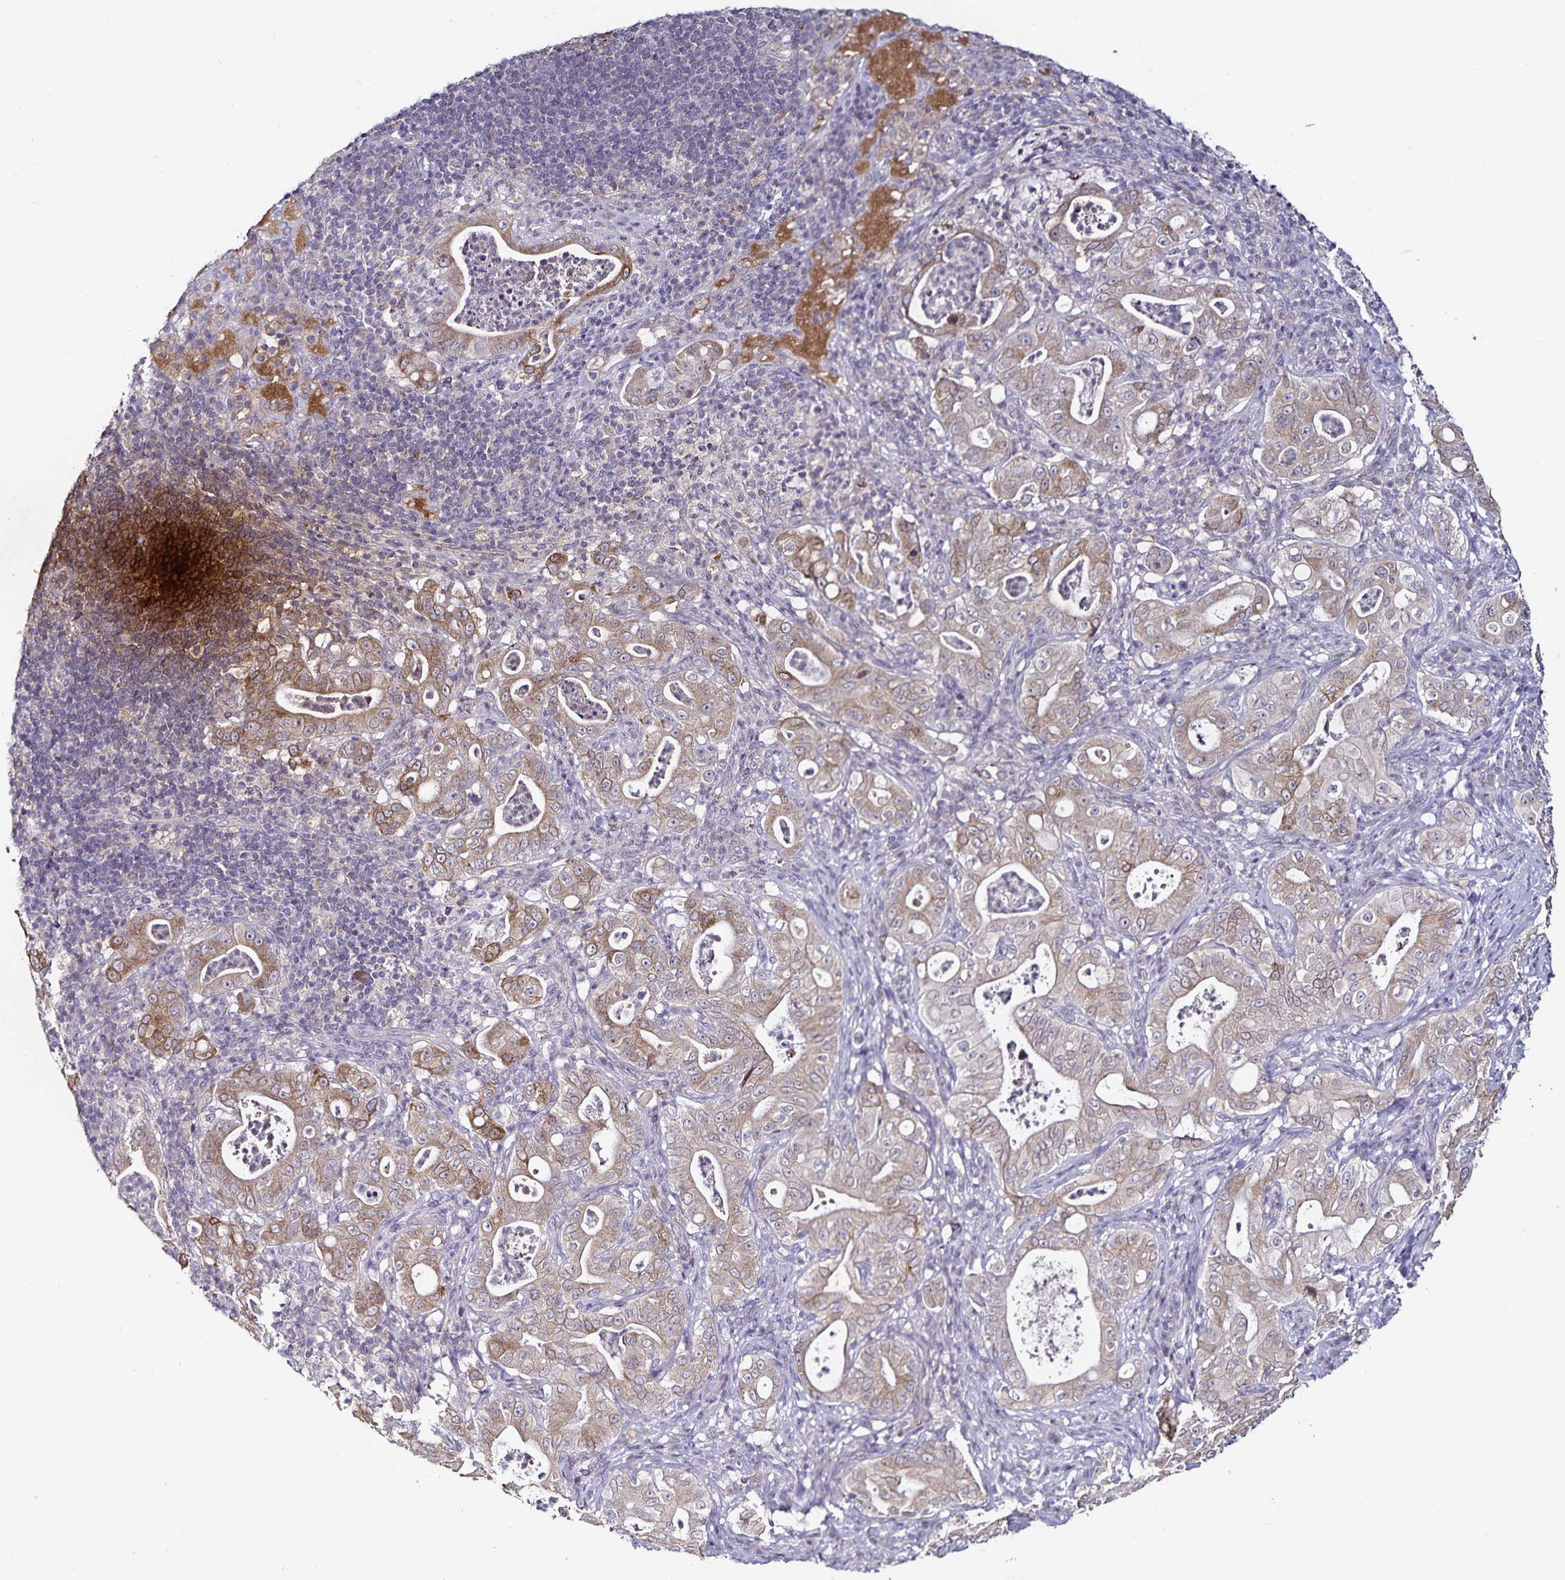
{"staining": {"intensity": "weak", "quantity": ">75%", "location": "cytoplasmic/membranous"}, "tissue": "pancreatic cancer", "cell_type": "Tumor cells", "image_type": "cancer", "snomed": [{"axis": "morphology", "description": "Adenocarcinoma, NOS"}, {"axis": "topography", "description": "Pancreas"}], "caption": "Protein expression analysis of adenocarcinoma (pancreatic) demonstrates weak cytoplasmic/membranous expression in approximately >75% of tumor cells.", "gene": "ACSL5", "patient": {"sex": "male", "age": 71}}